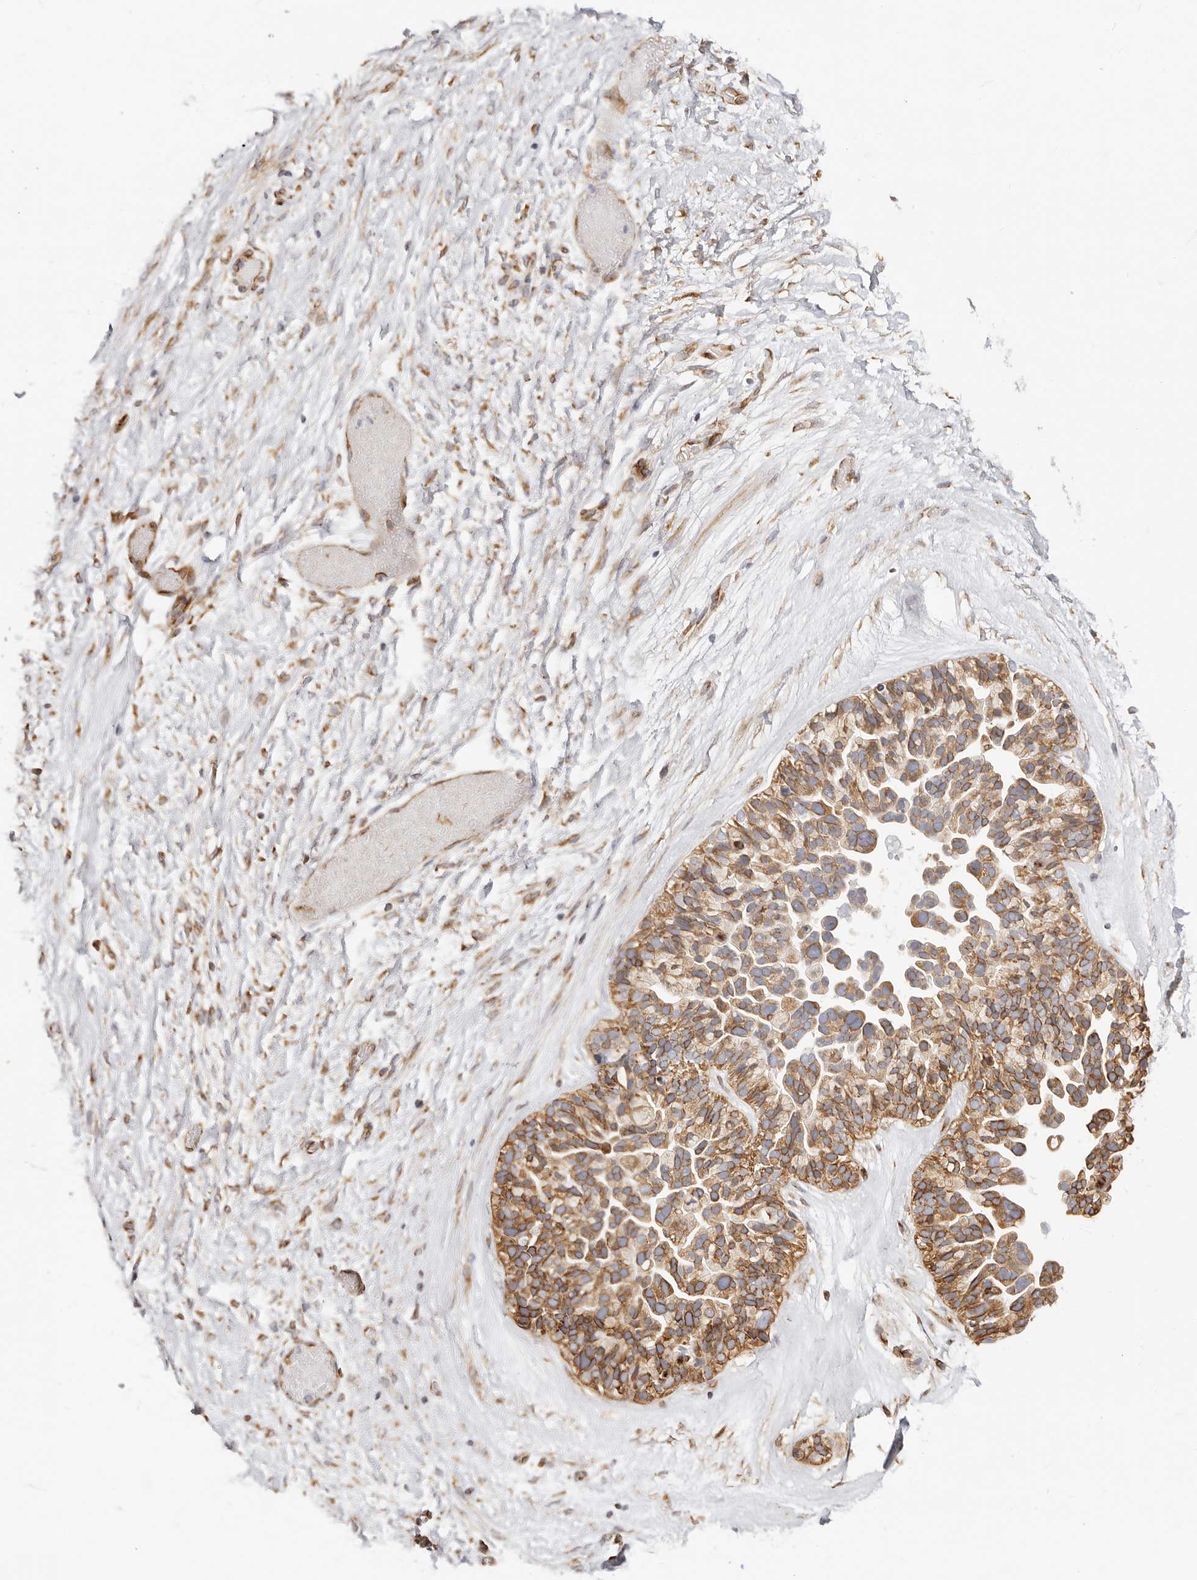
{"staining": {"intensity": "moderate", "quantity": ">75%", "location": "cytoplasmic/membranous"}, "tissue": "ovarian cancer", "cell_type": "Tumor cells", "image_type": "cancer", "snomed": [{"axis": "morphology", "description": "Cystadenocarcinoma, serous, NOS"}, {"axis": "topography", "description": "Ovary"}], "caption": "This is an image of IHC staining of ovarian serous cystadenocarcinoma, which shows moderate positivity in the cytoplasmic/membranous of tumor cells.", "gene": "DTNBP1", "patient": {"sex": "female", "age": 56}}